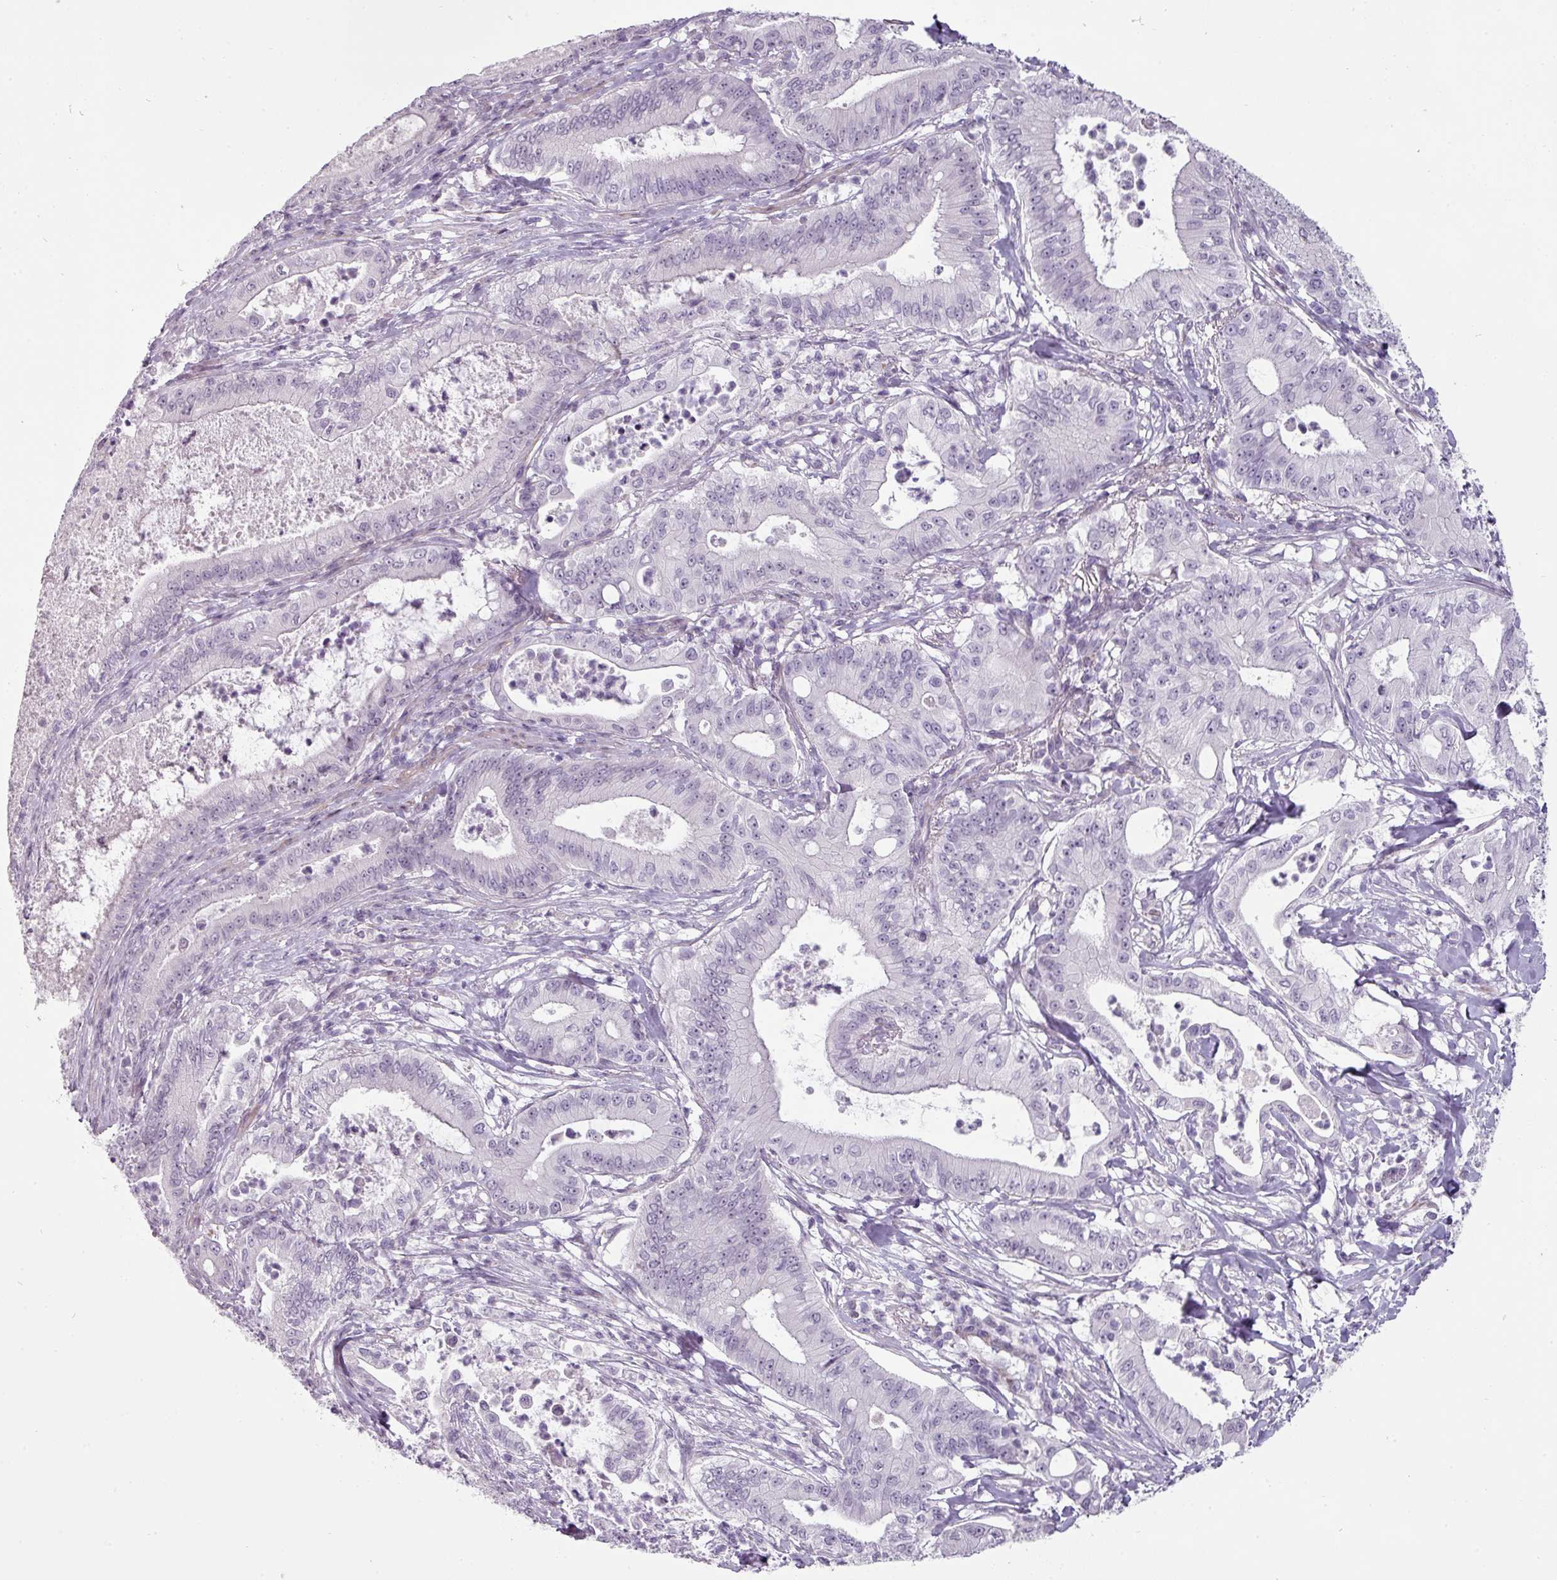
{"staining": {"intensity": "negative", "quantity": "none", "location": "none"}, "tissue": "pancreatic cancer", "cell_type": "Tumor cells", "image_type": "cancer", "snomed": [{"axis": "morphology", "description": "Adenocarcinoma, NOS"}, {"axis": "topography", "description": "Pancreas"}], "caption": "Micrograph shows no protein expression in tumor cells of pancreatic cancer tissue.", "gene": "CHRDL1", "patient": {"sex": "male", "age": 71}}